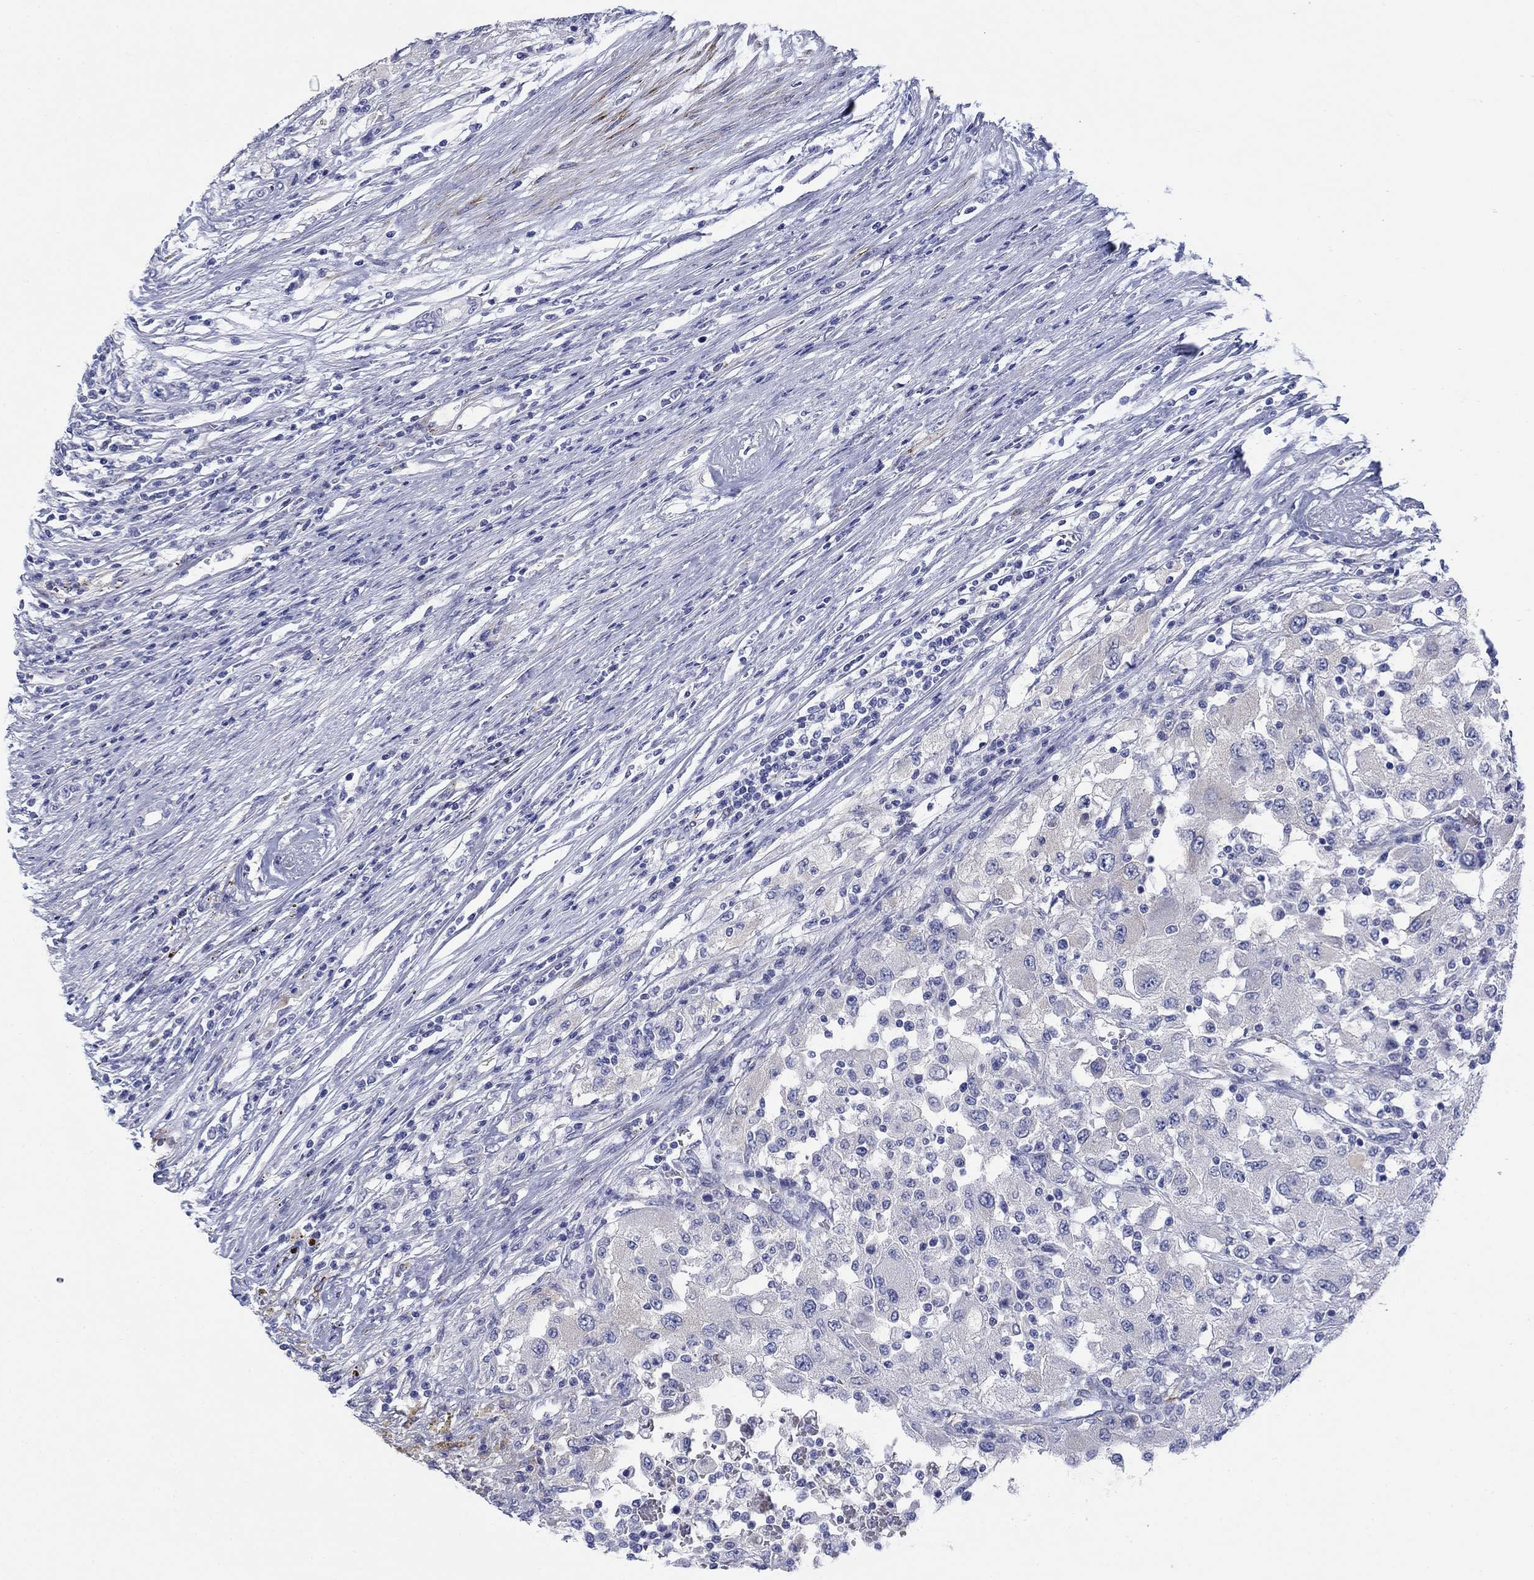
{"staining": {"intensity": "negative", "quantity": "none", "location": "none"}, "tissue": "renal cancer", "cell_type": "Tumor cells", "image_type": "cancer", "snomed": [{"axis": "morphology", "description": "Adenocarcinoma, NOS"}, {"axis": "topography", "description": "Kidney"}], "caption": "Tumor cells are negative for protein expression in human renal cancer.", "gene": "PTPRZ1", "patient": {"sex": "female", "age": 67}}